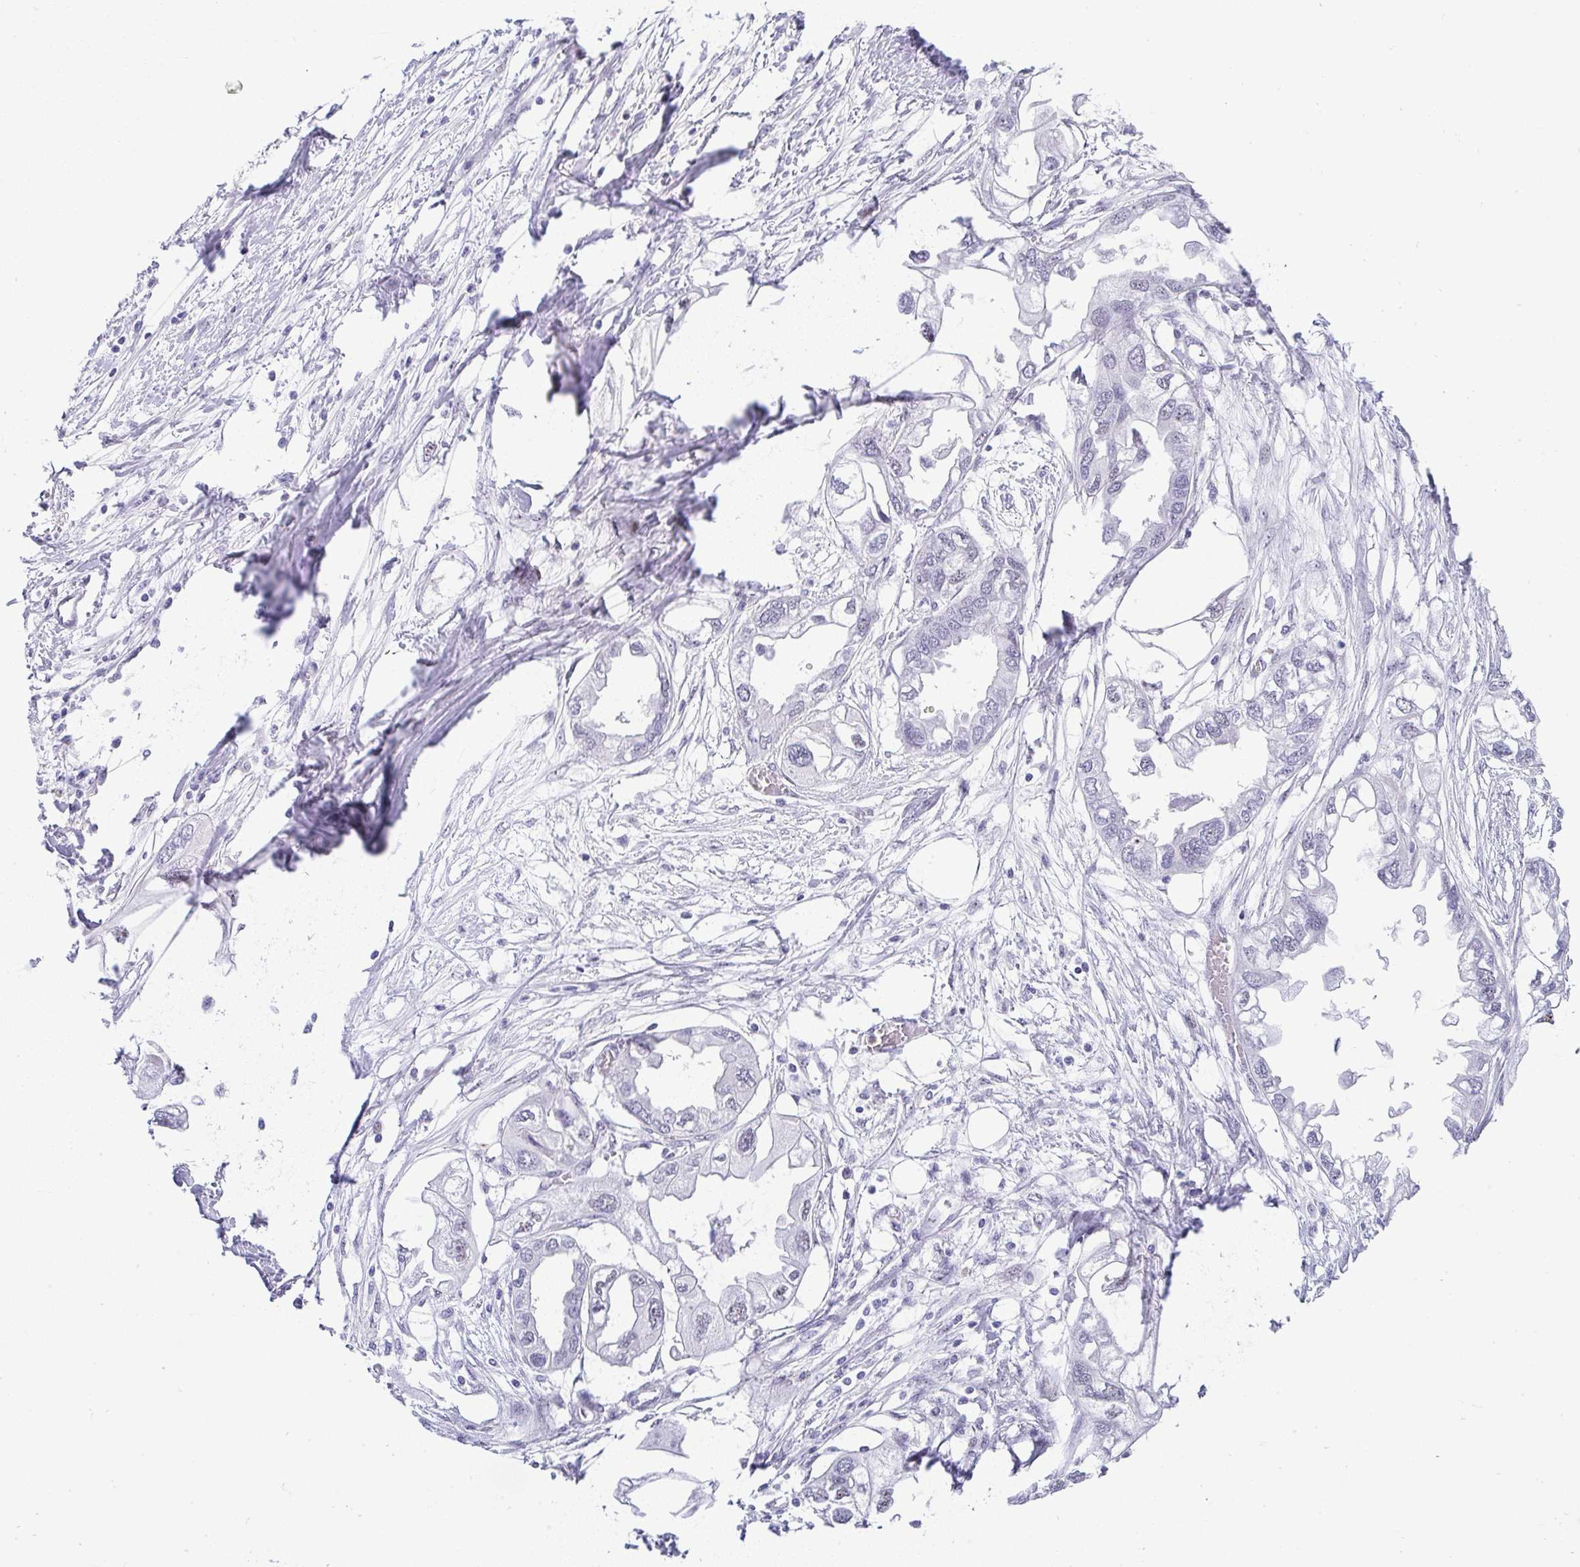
{"staining": {"intensity": "negative", "quantity": "none", "location": "none"}, "tissue": "endometrial cancer", "cell_type": "Tumor cells", "image_type": "cancer", "snomed": [{"axis": "morphology", "description": "Adenocarcinoma, NOS"}, {"axis": "morphology", "description": "Adenocarcinoma, metastatic, NOS"}, {"axis": "topography", "description": "Adipose tissue"}, {"axis": "topography", "description": "Endometrium"}], "caption": "High magnification brightfield microscopy of adenocarcinoma (endometrial) stained with DAB (3,3'-diaminobenzidine) (brown) and counterstained with hematoxylin (blue): tumor cells show no significant expression. The staining was performed using DAB (3,3'-diaminobenzidine) to visualize the protein expression in brown, while the nuclei were stained in blue with hematoxylin (Magnification: 20x).", "gene": "NR1D2", "patient": {"sex": "female", "age": 67}}